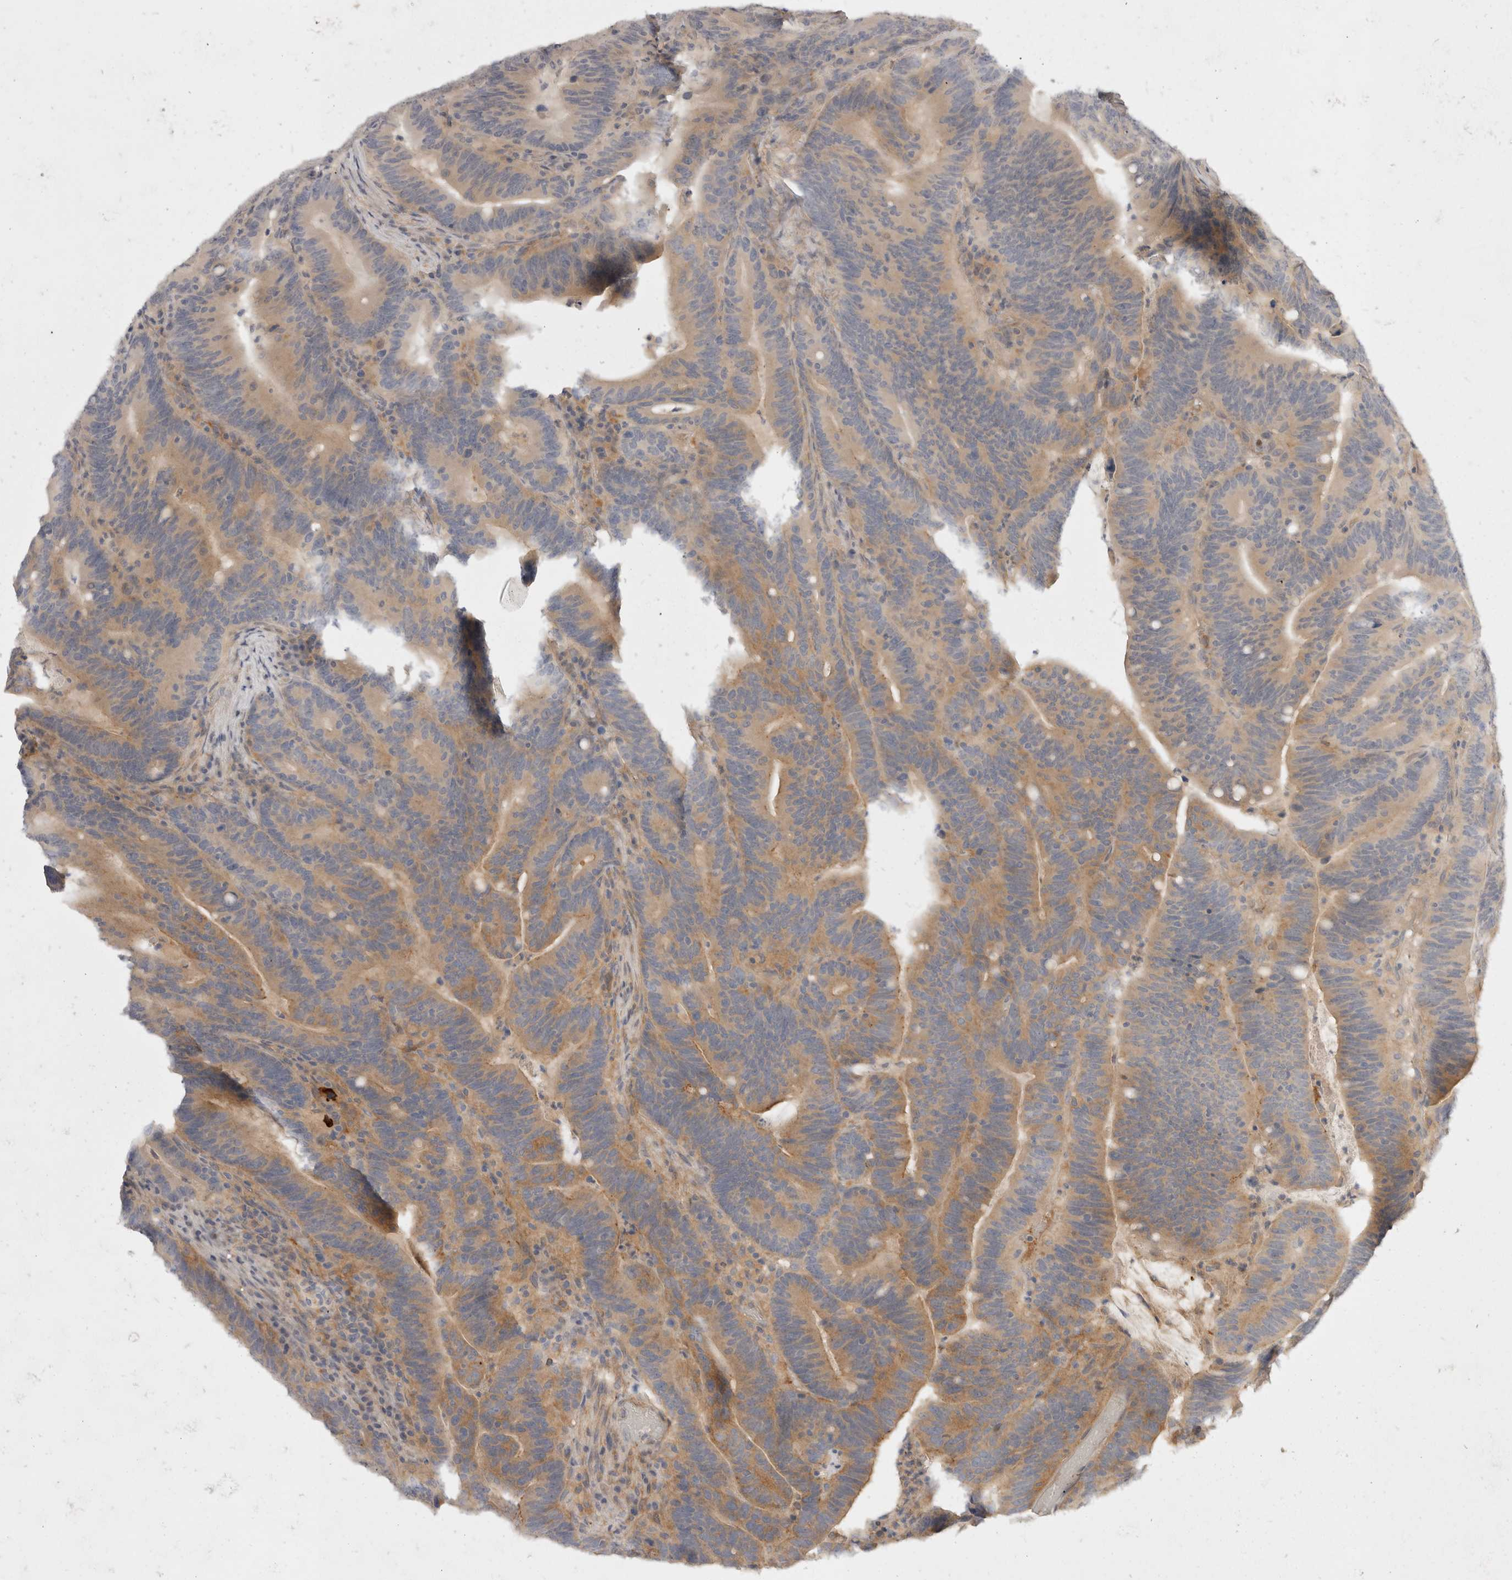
{"staining": {"intensity": "moderate", "quantity": ">75%", "location": "cytoplasmic/membranous"}, "tissue": "colorectal cancer", "cell_type": "Tumor cells", "image_type": "cancer", "snomed": [{"axis": "morphology", "description": "Adenocarcinoma, NOS"}, {"axis": "topography", "description": "Colon"}], "caption": "Immunohistochemical staining of human colorectal adenocarcinoma displays moderate cytoplasmic/membranous protein staining in approximately >75% of tumor cells.", "gene": "TOM1L2", "patient": {"sex": "female", "age": 66}}